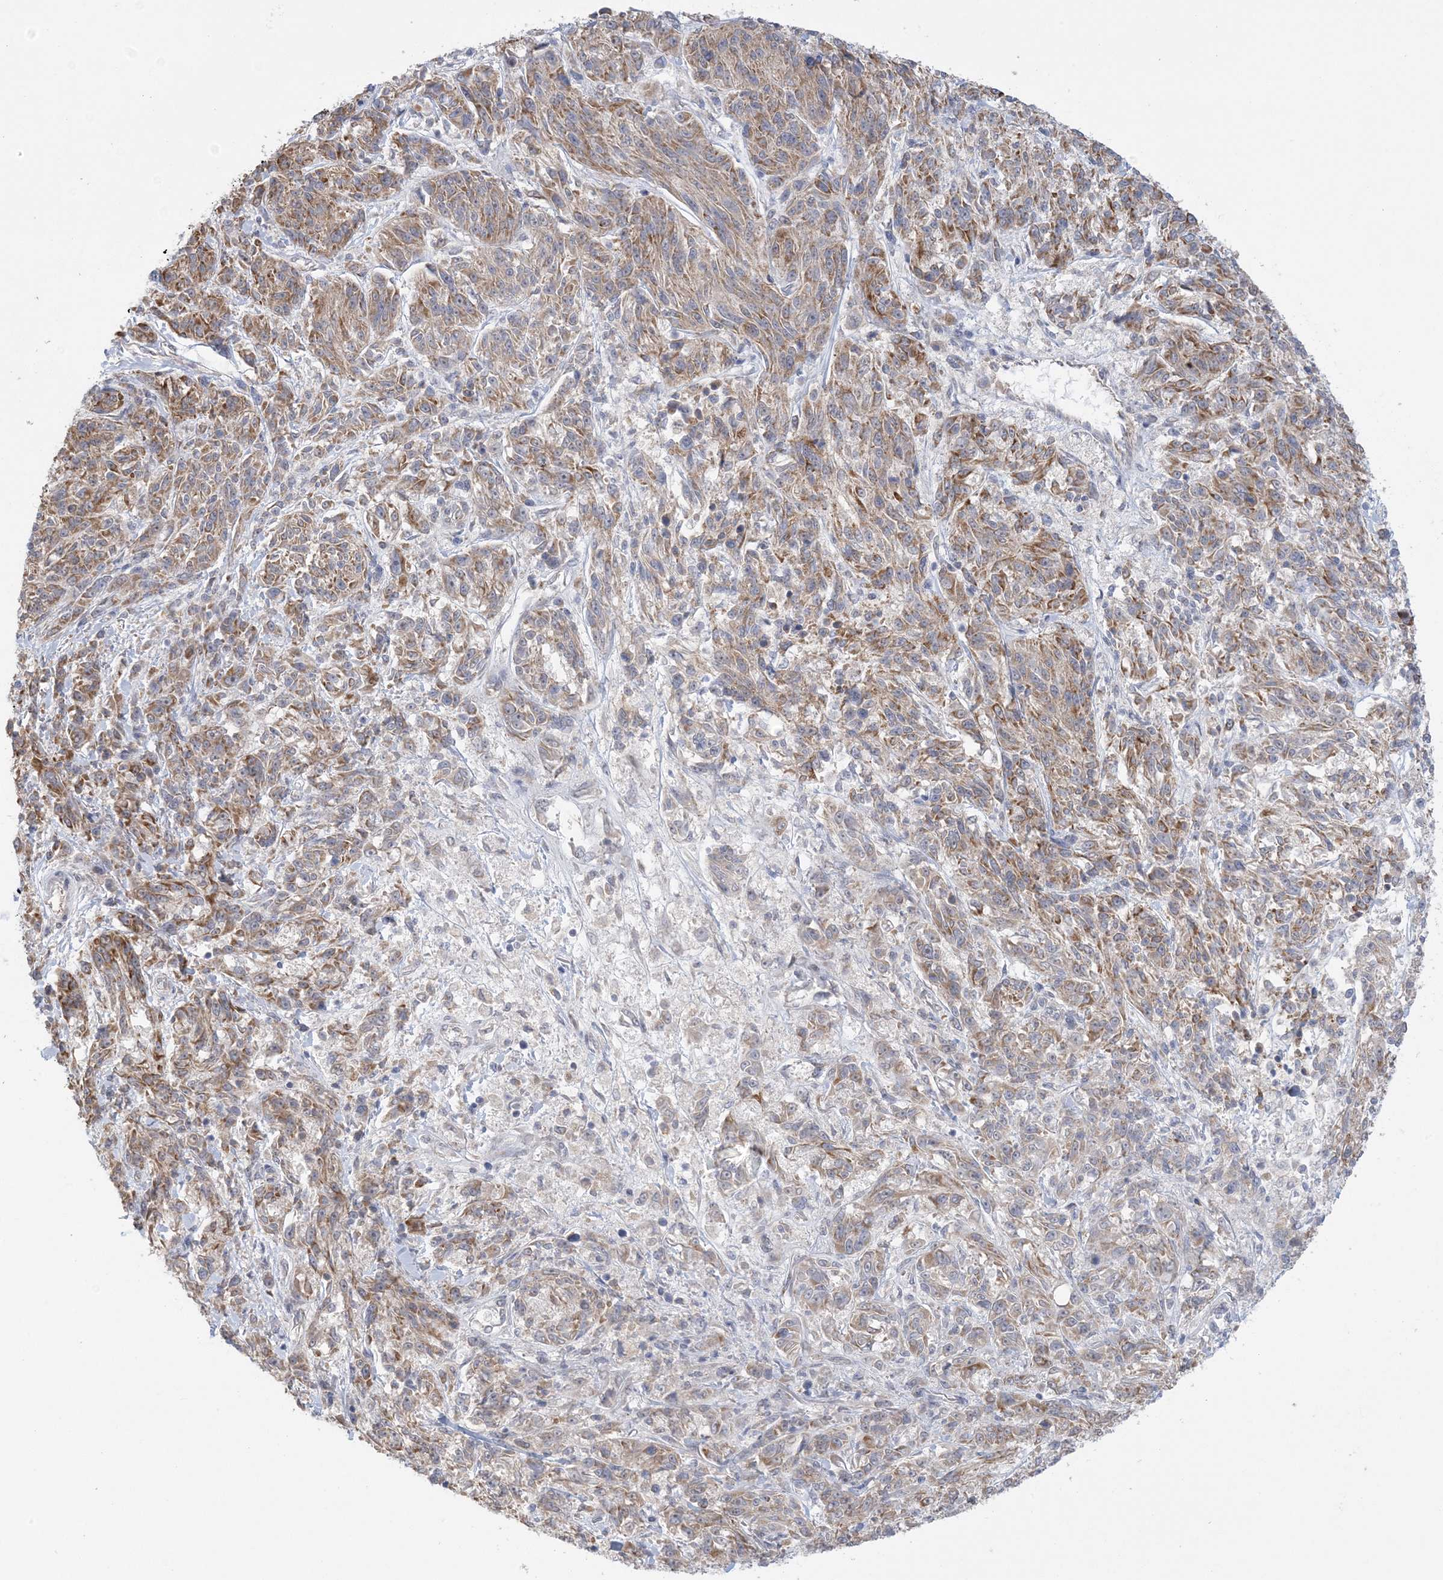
{"staining": {"intensity": "moderate", "quantity": "25%-75%", "location": "cytoplasmic/membranous"}, "tissue": "melanoma", "cell_type": "Tumor cells", "image_type": "cancer", "snomed": [{"axis": "morphology", "description": "Malignant melanoma, NOS"}, {"axis": "topography", "description": "Skin"}], "caption": "Moderate cytoplasmic/membranous staining for a protein is seen in approximately 25%-75% of tumor cells of malignant melanoma using immunohistochemistry.", "gene": "TRMT10C", "patient": {"sex": "male", "age": 53}}